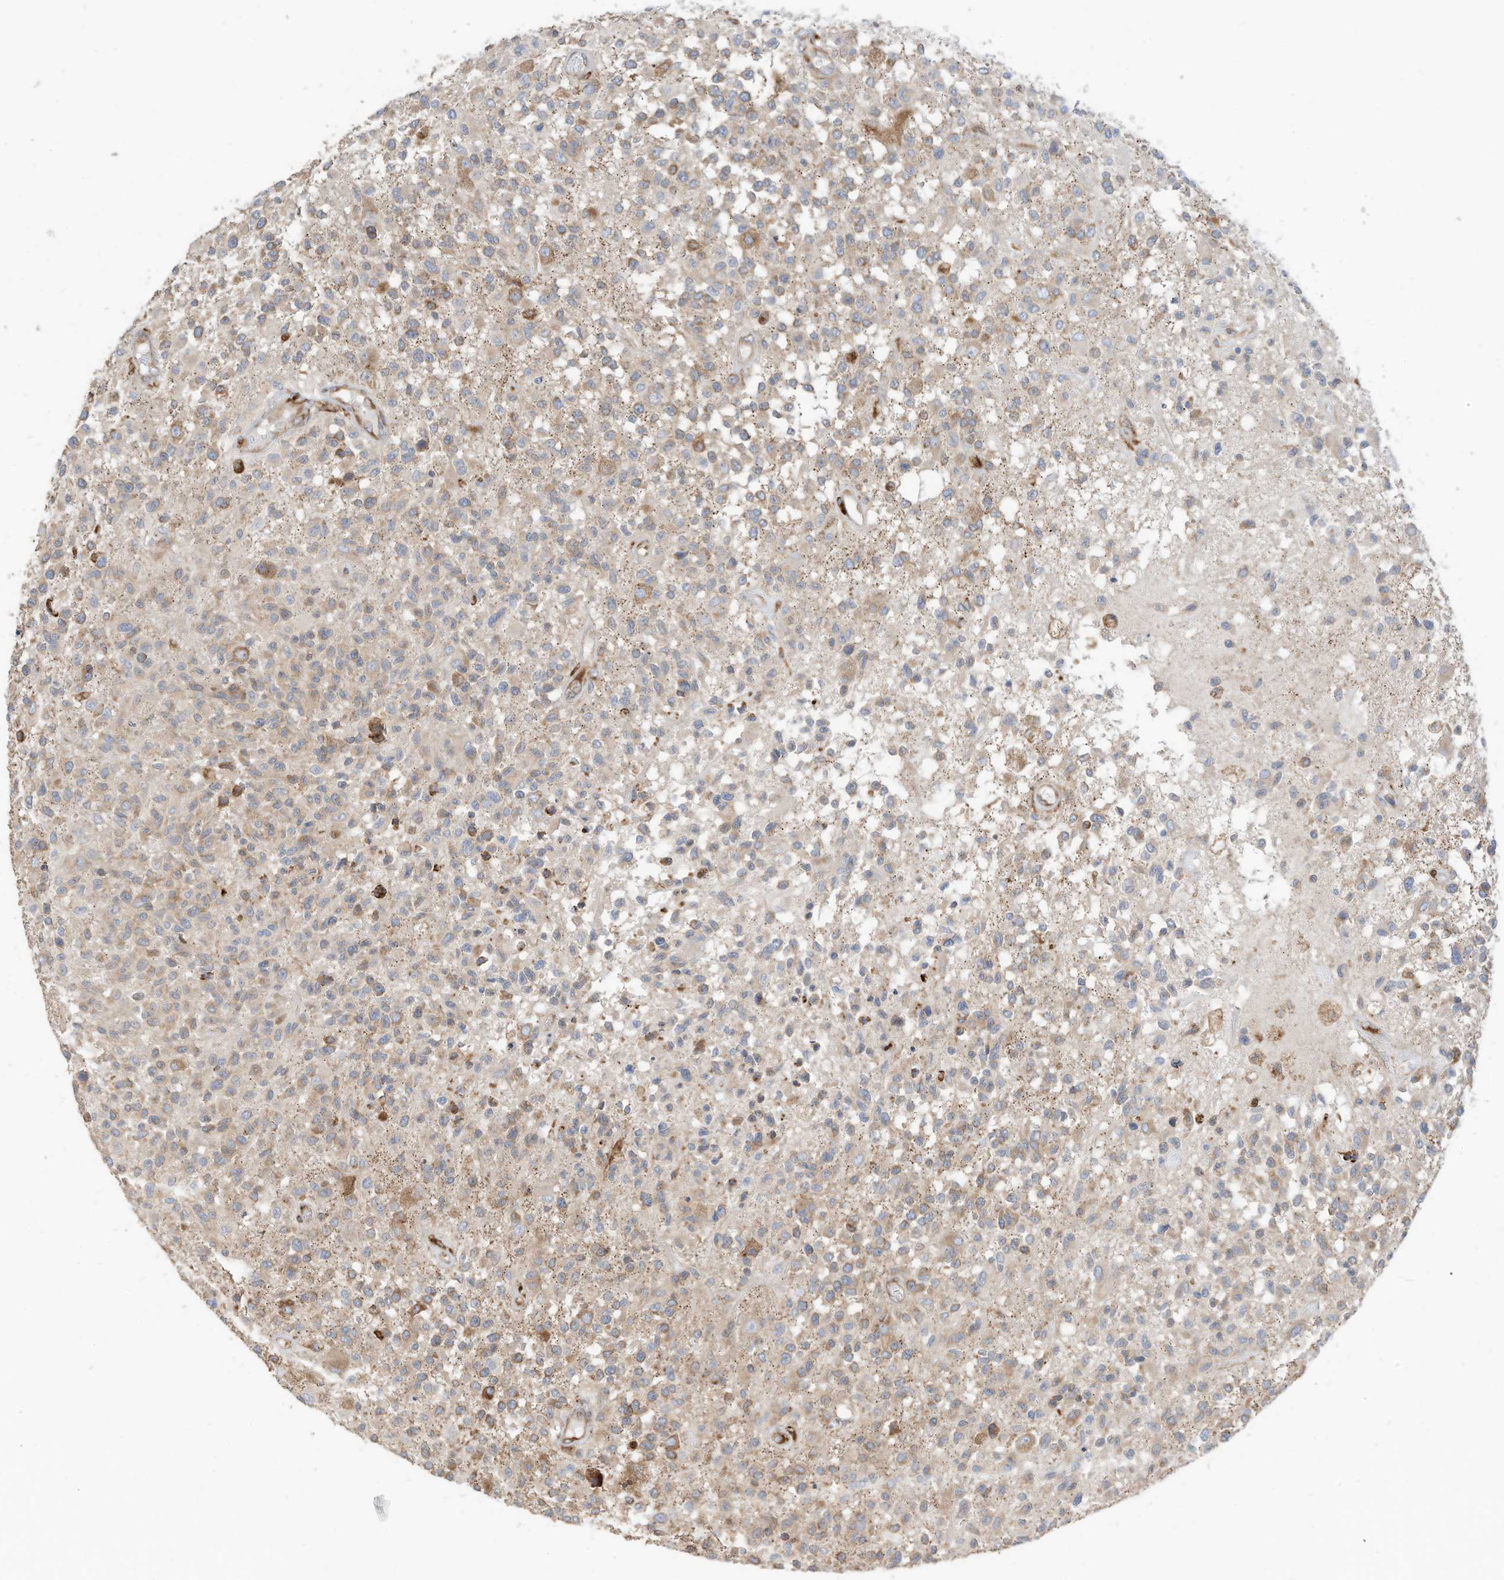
{"staining": {"intensity": "weak", "quantity": "<25%", "location": "cytoplasmic/membranous"}, "tissue": "glioma", "cell_type": "Tumor cells", "image_type": "cancer", "snomed": [{"axis": "morphology", "description": "Glioma, malignant, High grade"}, {"axis": "morphology", "description": "Glioblastoma, NOS"}, {"axis": "topography", "description": "Brain"}], "caption": "IHC image of neoplastic tissue: human high-grade glioma (malignant) stained with DAB (3,3'-diaminobenzidine) displays no significant protein expression in tumor cells. (DAB IHC with hematoxylin counter stain).", "gene": "TRNAU1AP", "patient": {"sex": "male", "age": 60}}